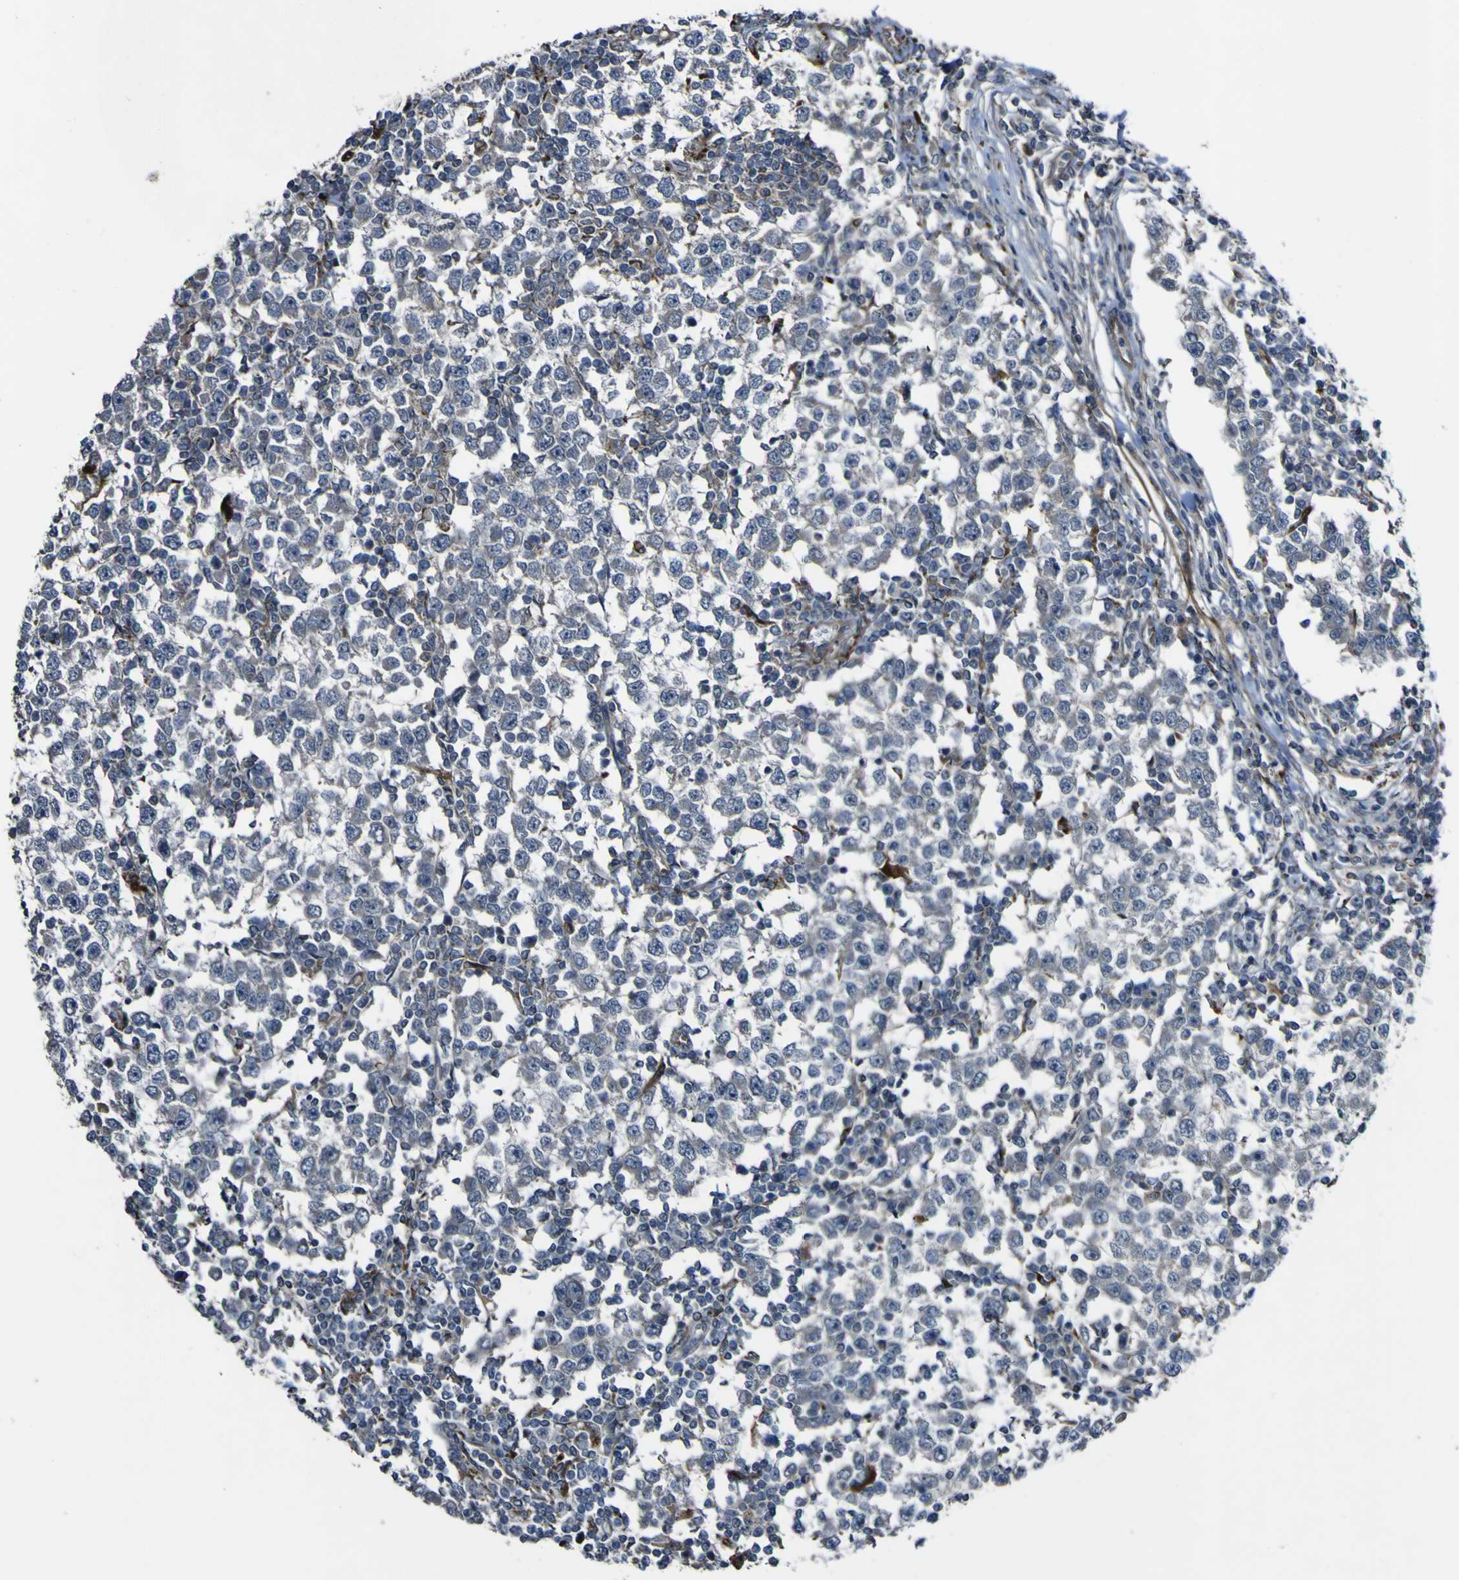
{"staining": {"intensity": "negative", "quantity": "none", "location": "none"}, "tissue": "testis cancer", "cell_type": "Tumor cells", "image_type": "cancer", "snomed": [{"axis": "morphology", "description": "Seminoma, NOS"}, {"axis": "topography", "description": "Testis"}], "caption": "An image of human testis cancer is negative for staining in tumor cells. (DAB IHC, high magnification).", "gene": "GPLD1", "patient": {"sex": "male", "age": 65}}